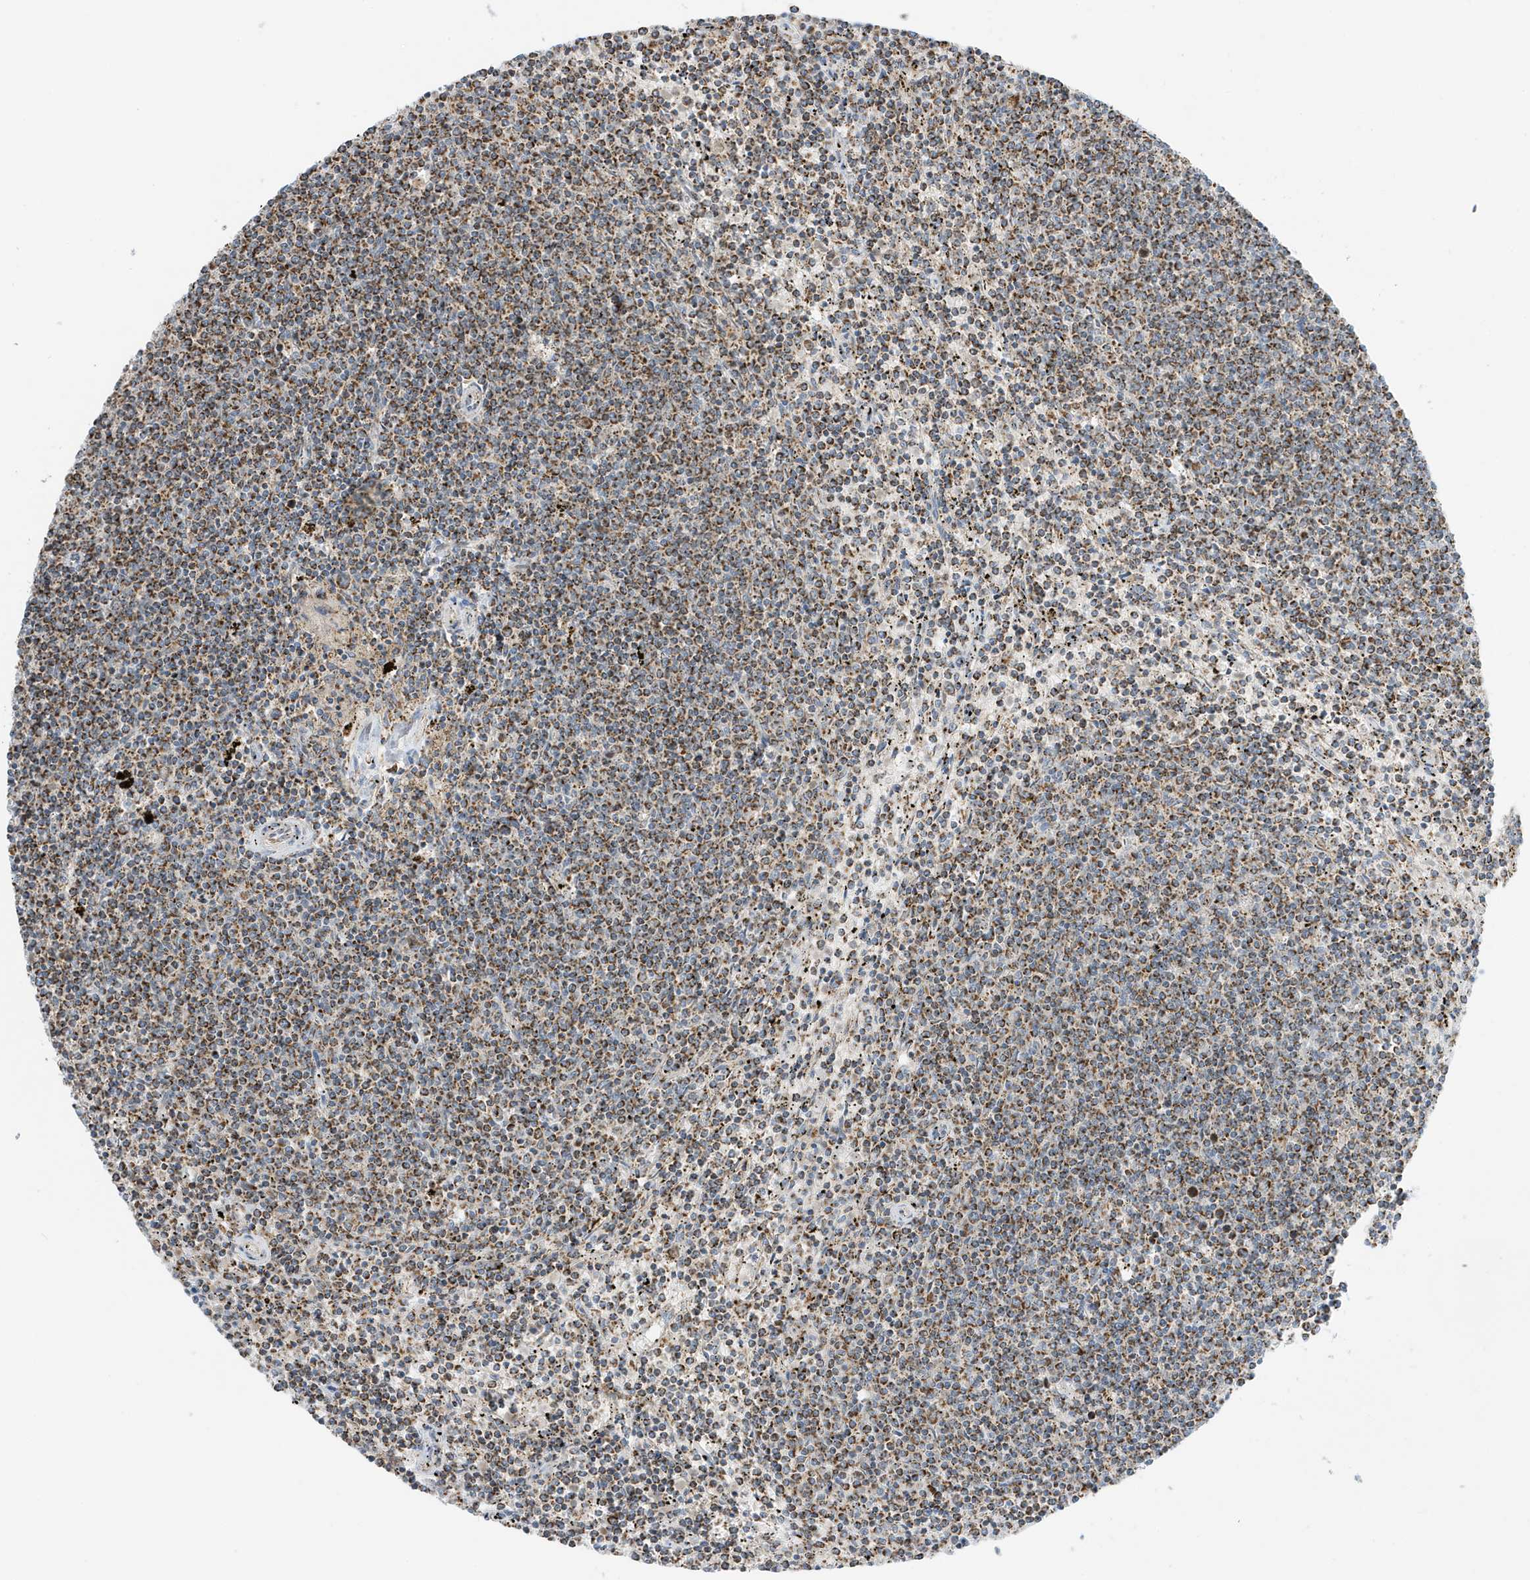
{"staining": {"intensity": "moderate", "quantity": "25%-75%", "location": "cytoplasmic/membranous"}, "tissue": "lymphoma", "cell_type": "Tumor cells", "image_type": "cancer", "snomed": [{"axis": "morphology", "description": "Malignant lymphoma, non-Hodgkin's type, Low grade"}, {"axis": "topography", "description": "Spleen"}], "caption": "IHC (DAB) staining of human lymphoma reveals moderate cytoplasmic/membranous protein staining in about 25%-75% of tumor cells.", "gene": "ATP5ME", "patient": {"sex": "female", "age": 50}}